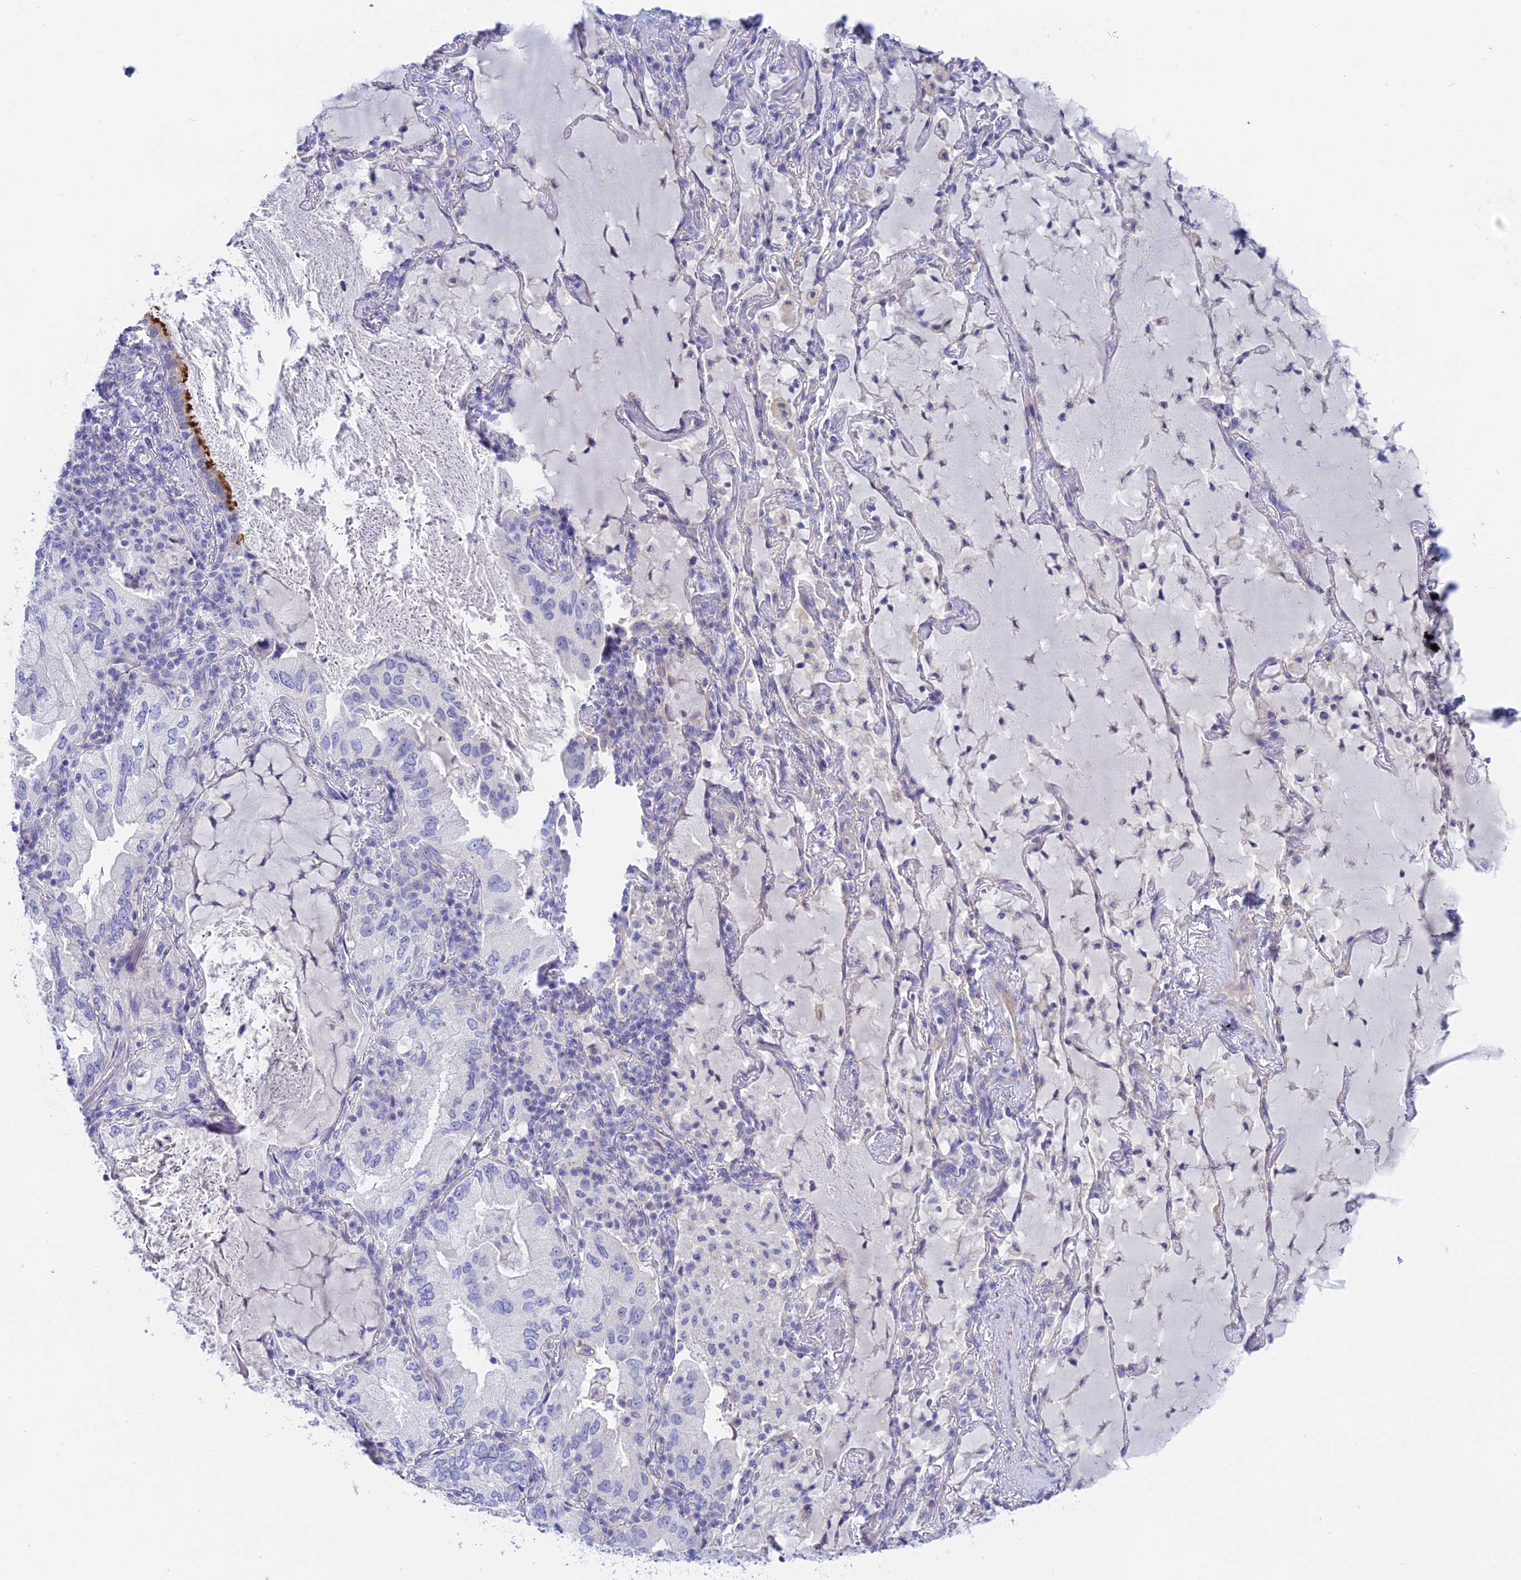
{"staining": {"intensity": "negative", "quantity": "none", "location": "none"}, "tissue": "lung cancer", "cell_type": "Tumor cells", "image_type": "cancer", "snomed": [{"axis": "morphology", "description": "Adenocarcinoma, NOS"}, {"axis": "topography", "description": "Lung"}], "caption": "There is no significant positivity in tumor cells of lung cancer. The staining was performed using DAB (3,3'-diaminobenzidine) to visualize the protein expression in brown, while the nuclei were stained in blue with hematoxylin (Magnification: 20x).", "gene": "GLB1L", "patient": {"sex": "female", "age": 69}}